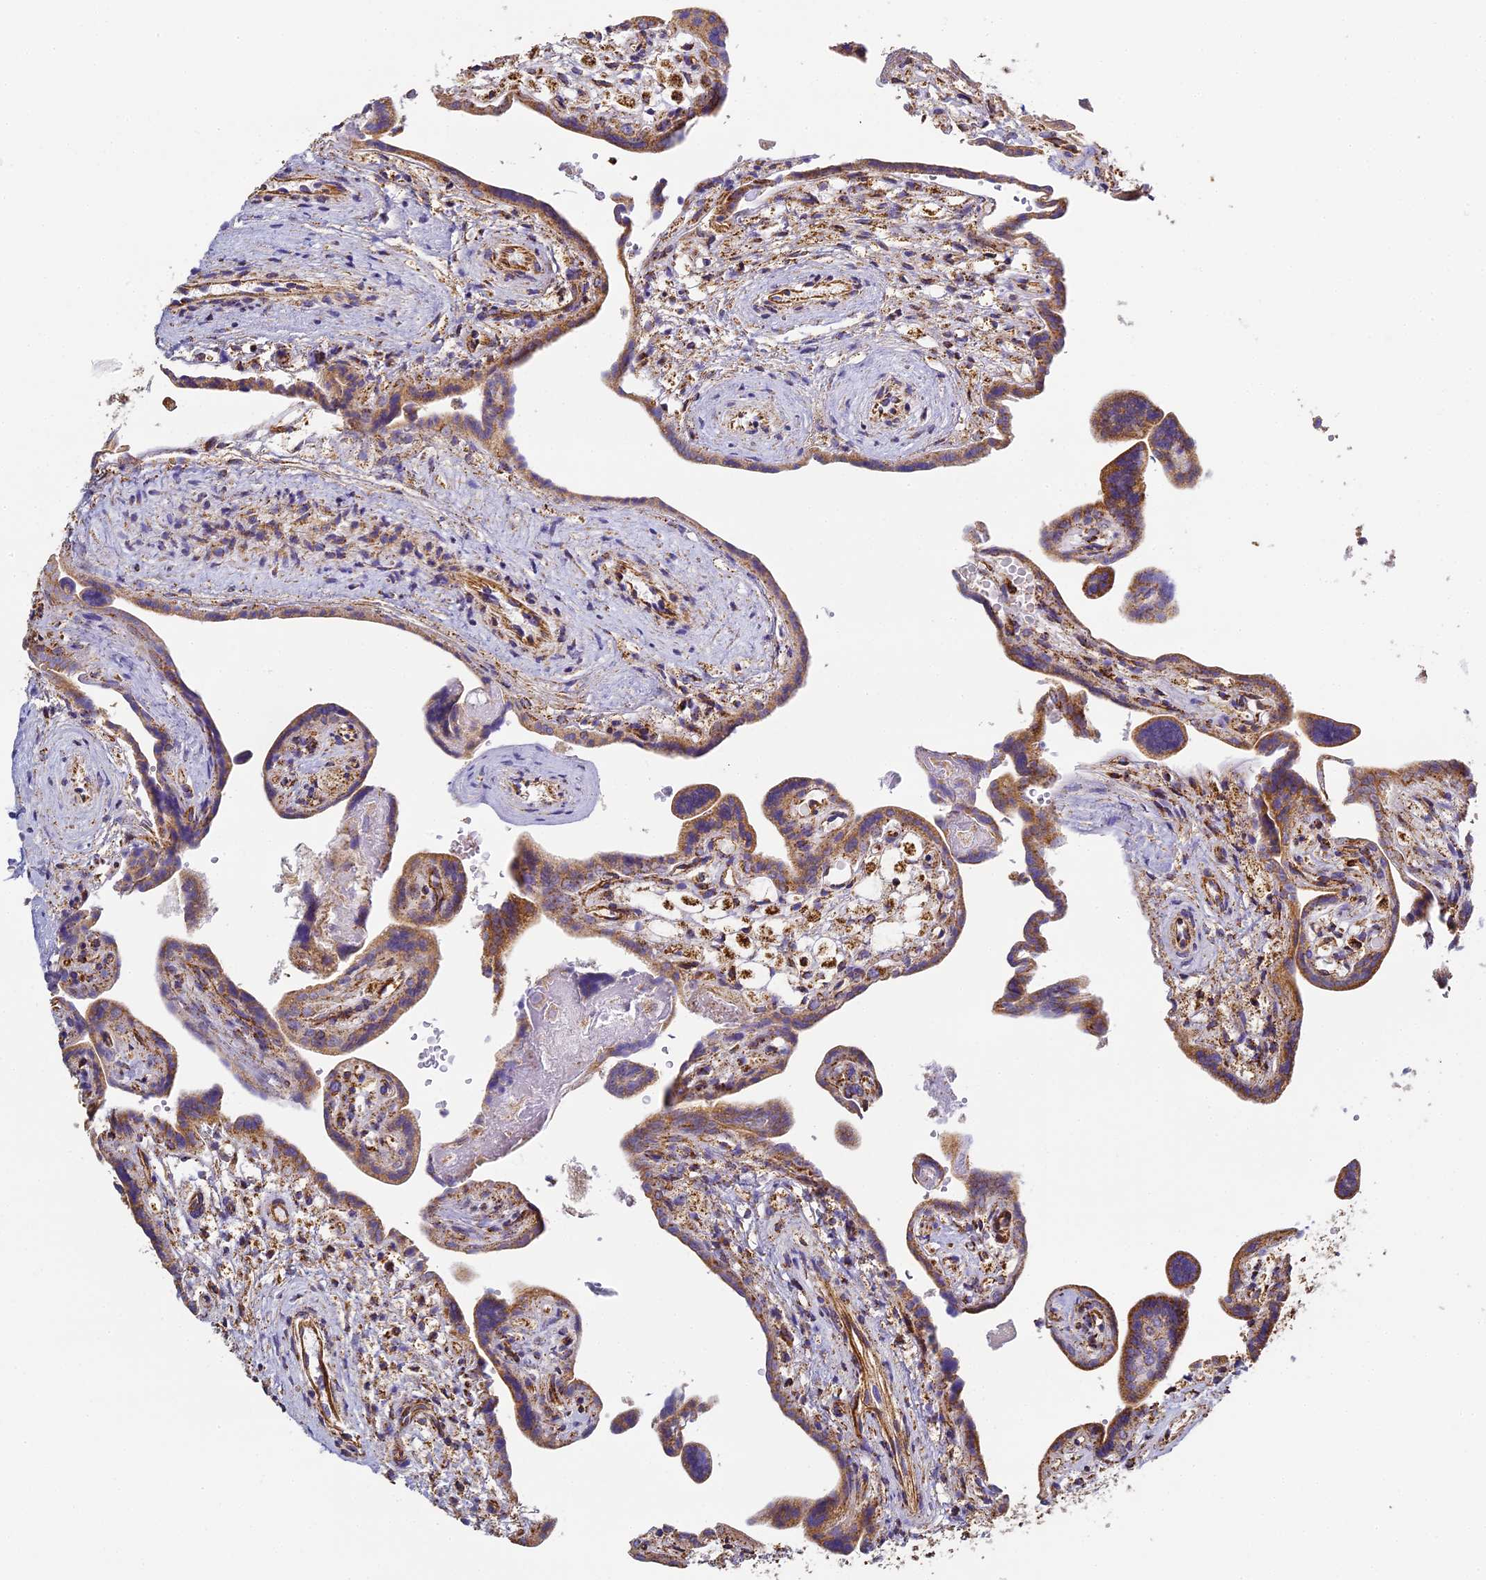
{"staining": {"intensity": "moderate", "quantity": ">75%", "location": "cytoplasmic/membranous"}, "tissue": "placenta", "cell_type": "Trophoblastic cells", "image_type": "normal", "snomed": [{"axis": "morphology", "description": "Normal tissue, NOS"}, {"axis": "topography", "description": "Placenta"}], "caption": "Placenta stained for a protein (brown) reveals moderate cytoplasmic/membranous positive staining in about >75% of trophoblastic cells.", "gene": "STK17A", "patient": {"sex": "female", "age": 37}}